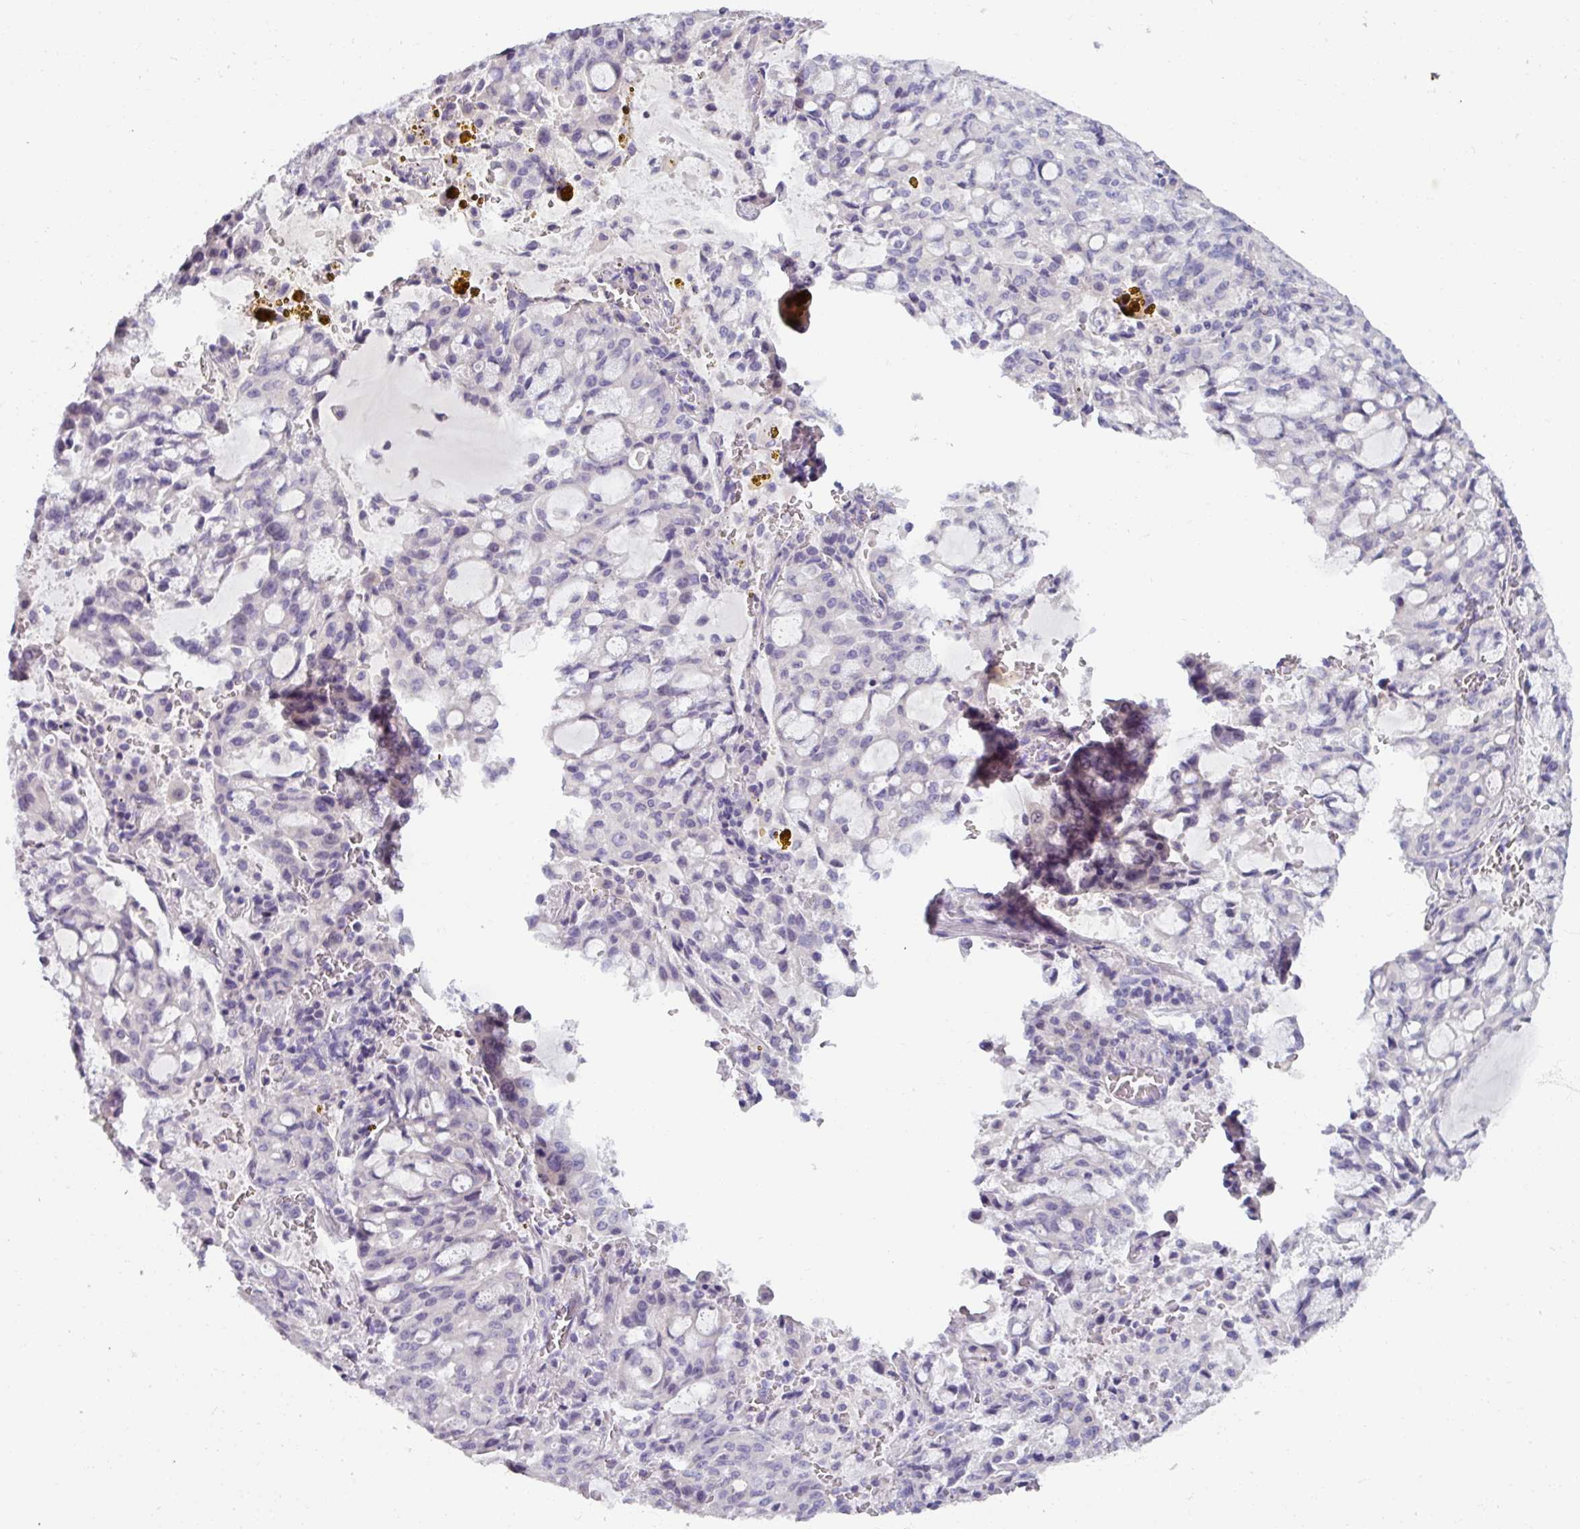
{"staining": {"intensity": "negative", "quantity": "none", "location": "none"}, "tissue": "lung cancer", "cell_type": "Tumor cells", "image_type": "cancer", "snomed": [{"axis": "morphology", "description": "Adenocarcinoma, NOS"}, {"axis": "topography", "description": "Lung"}], "caption": "There is no significant staining in tumor cells of adenocarcinoma (lung). The staining was performed using DAB (3,3'-diaminobenzidine) to visualize the protein expression in brown, while the nuclei were stained in blue with hematoxylin (Magnification: 20x).", "gene": "SMIM11", "patient": {"sex": "female", "age": 44}}